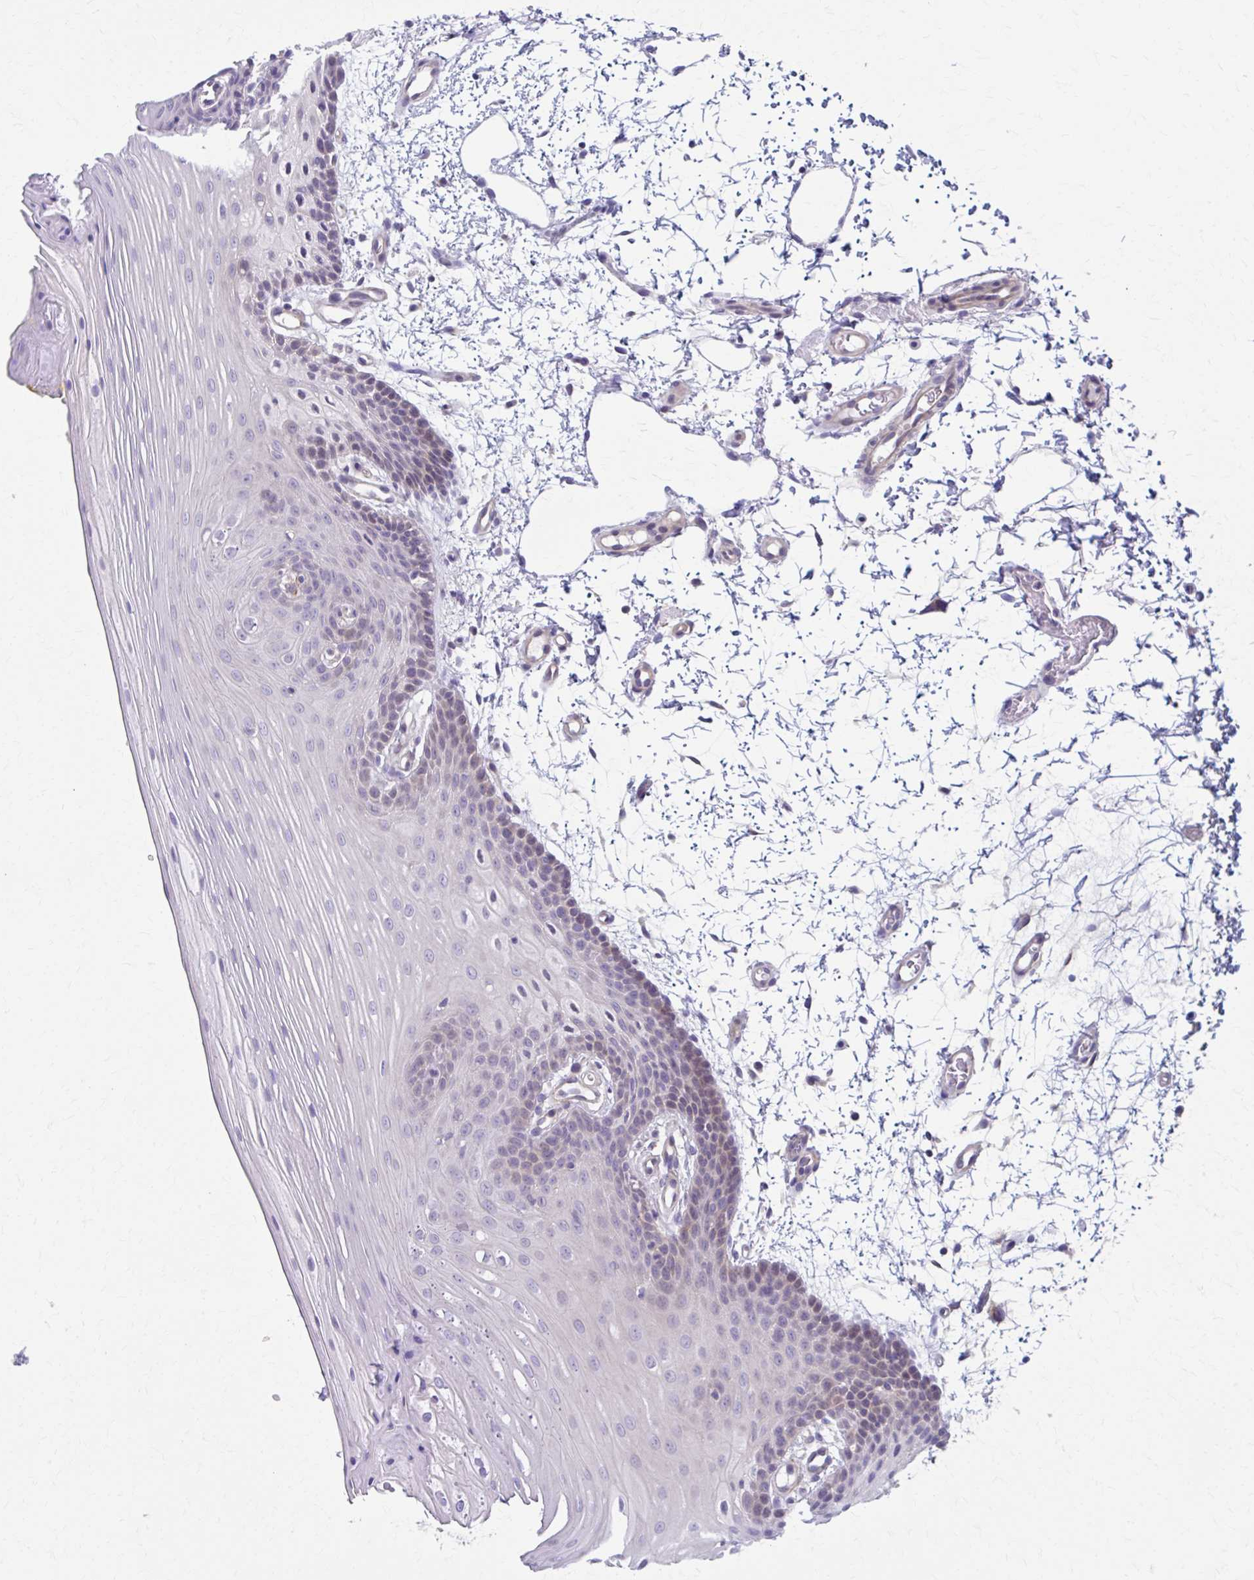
{"staining": {"intensity": "weak", "quantity": "<25%", "location": "nuclear"}, "tissue": "oral mucosa", "cell_type": "Squamous epithelial cells", "image_type": "normal", "snomed": [{"axis": "morphology", "description": "Normal tissue, NOS"}, {"axis": "topography", "description": "Oral tissue"}], "caption": "This is an IHC micrograph of benign human oral mucosa. There is no staining in squamous epithelial cells.", "gene": "CHST3", "patient": {"sex": "female", "age": 81}}